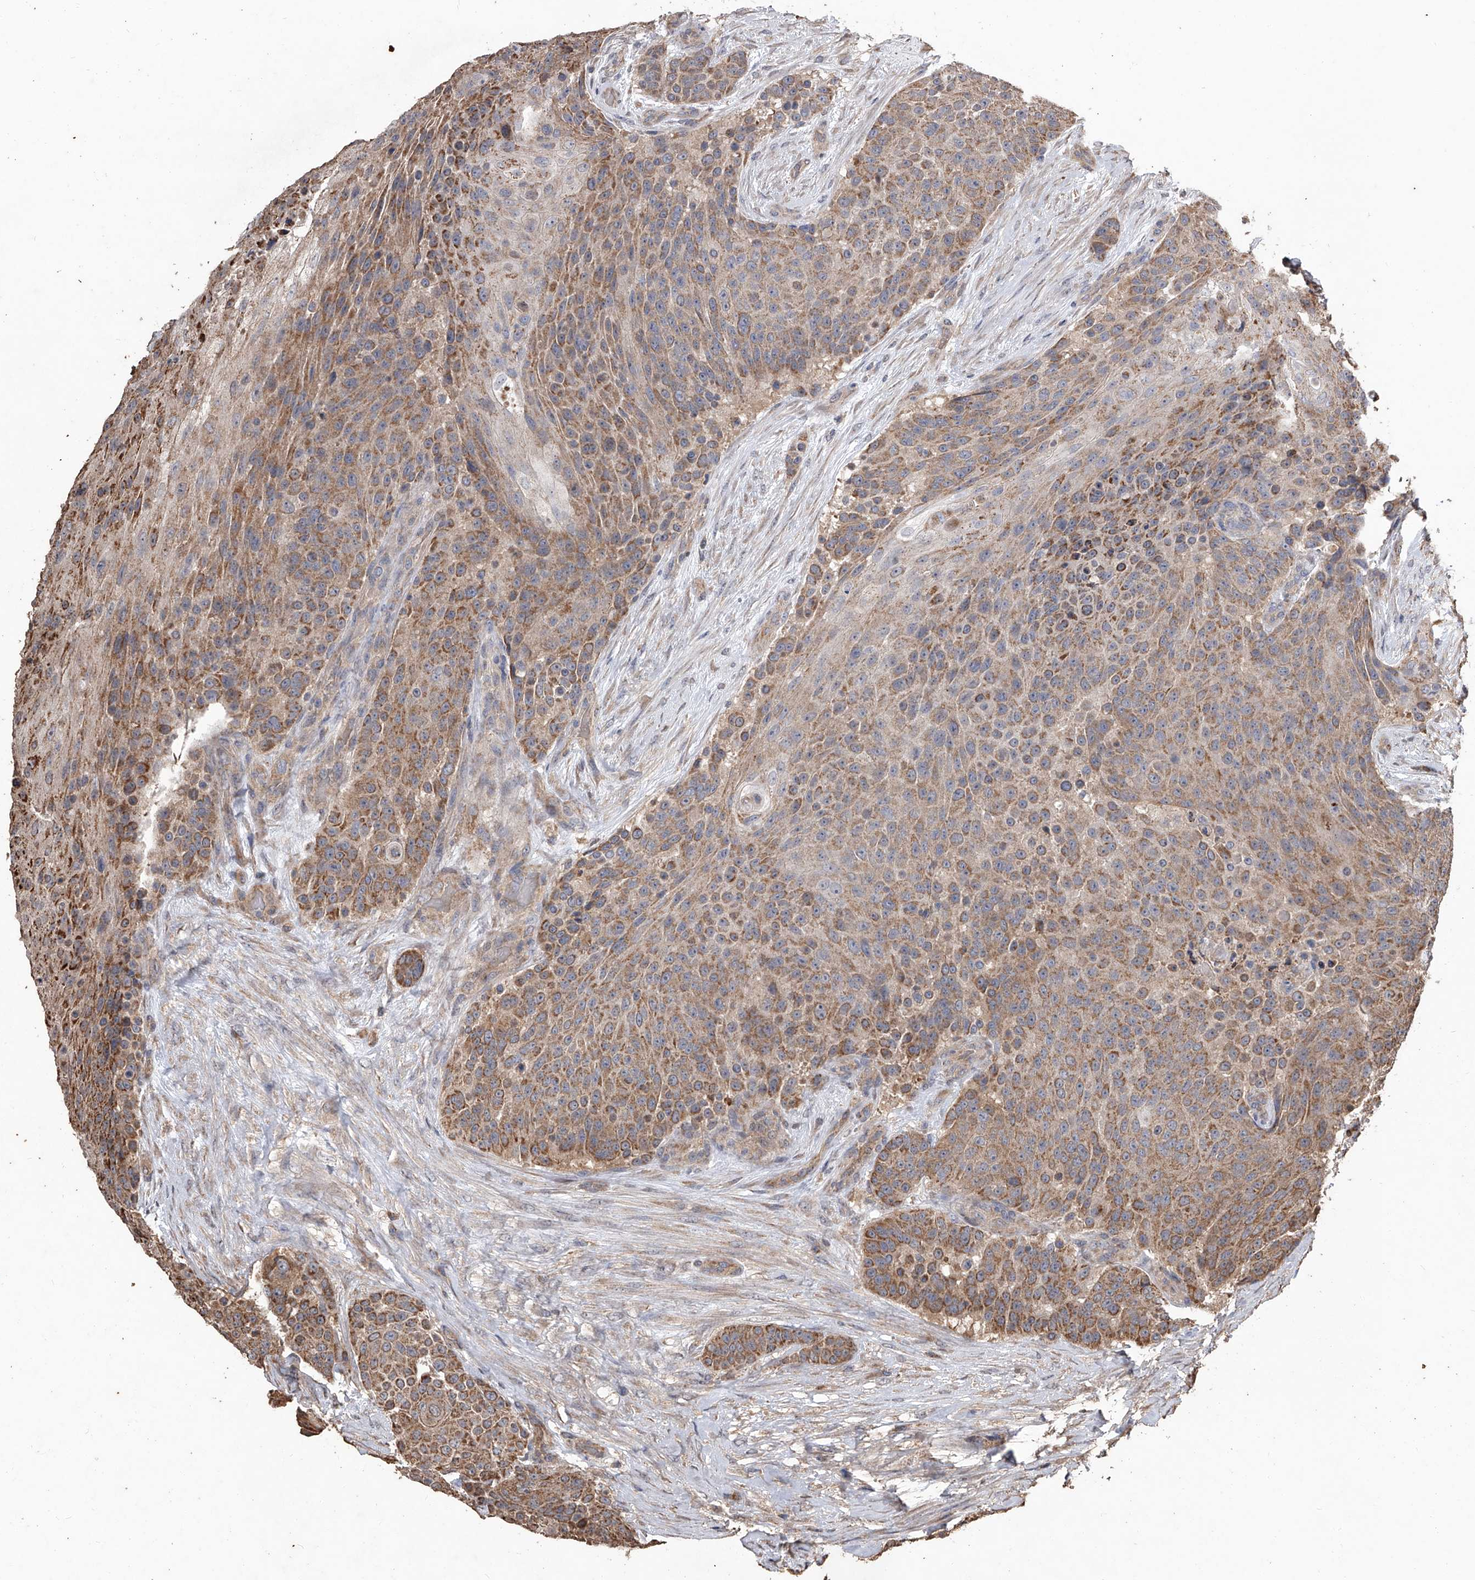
{"staining": {"intensity": "moderate", "quantity": ">75%", "location": "cytoplasmic/membranous"}, "tissue": "urothelial cancer", "cell_type": "Tumor cells", "image_type": "cancer", "snomed": [{"axis": "morphology", "description": "Urothelial carcinoma, High grade"}, {"axis": "topography", "description": "Urinary bladder"}], "caption": "Urothelial carcinoma (high-grade) stained for a protein displays moderate cytoplasmic/membranous positivity in tumor cells.", "gene": "LTV1", "patient": {"sex": "female", "age": 63}}